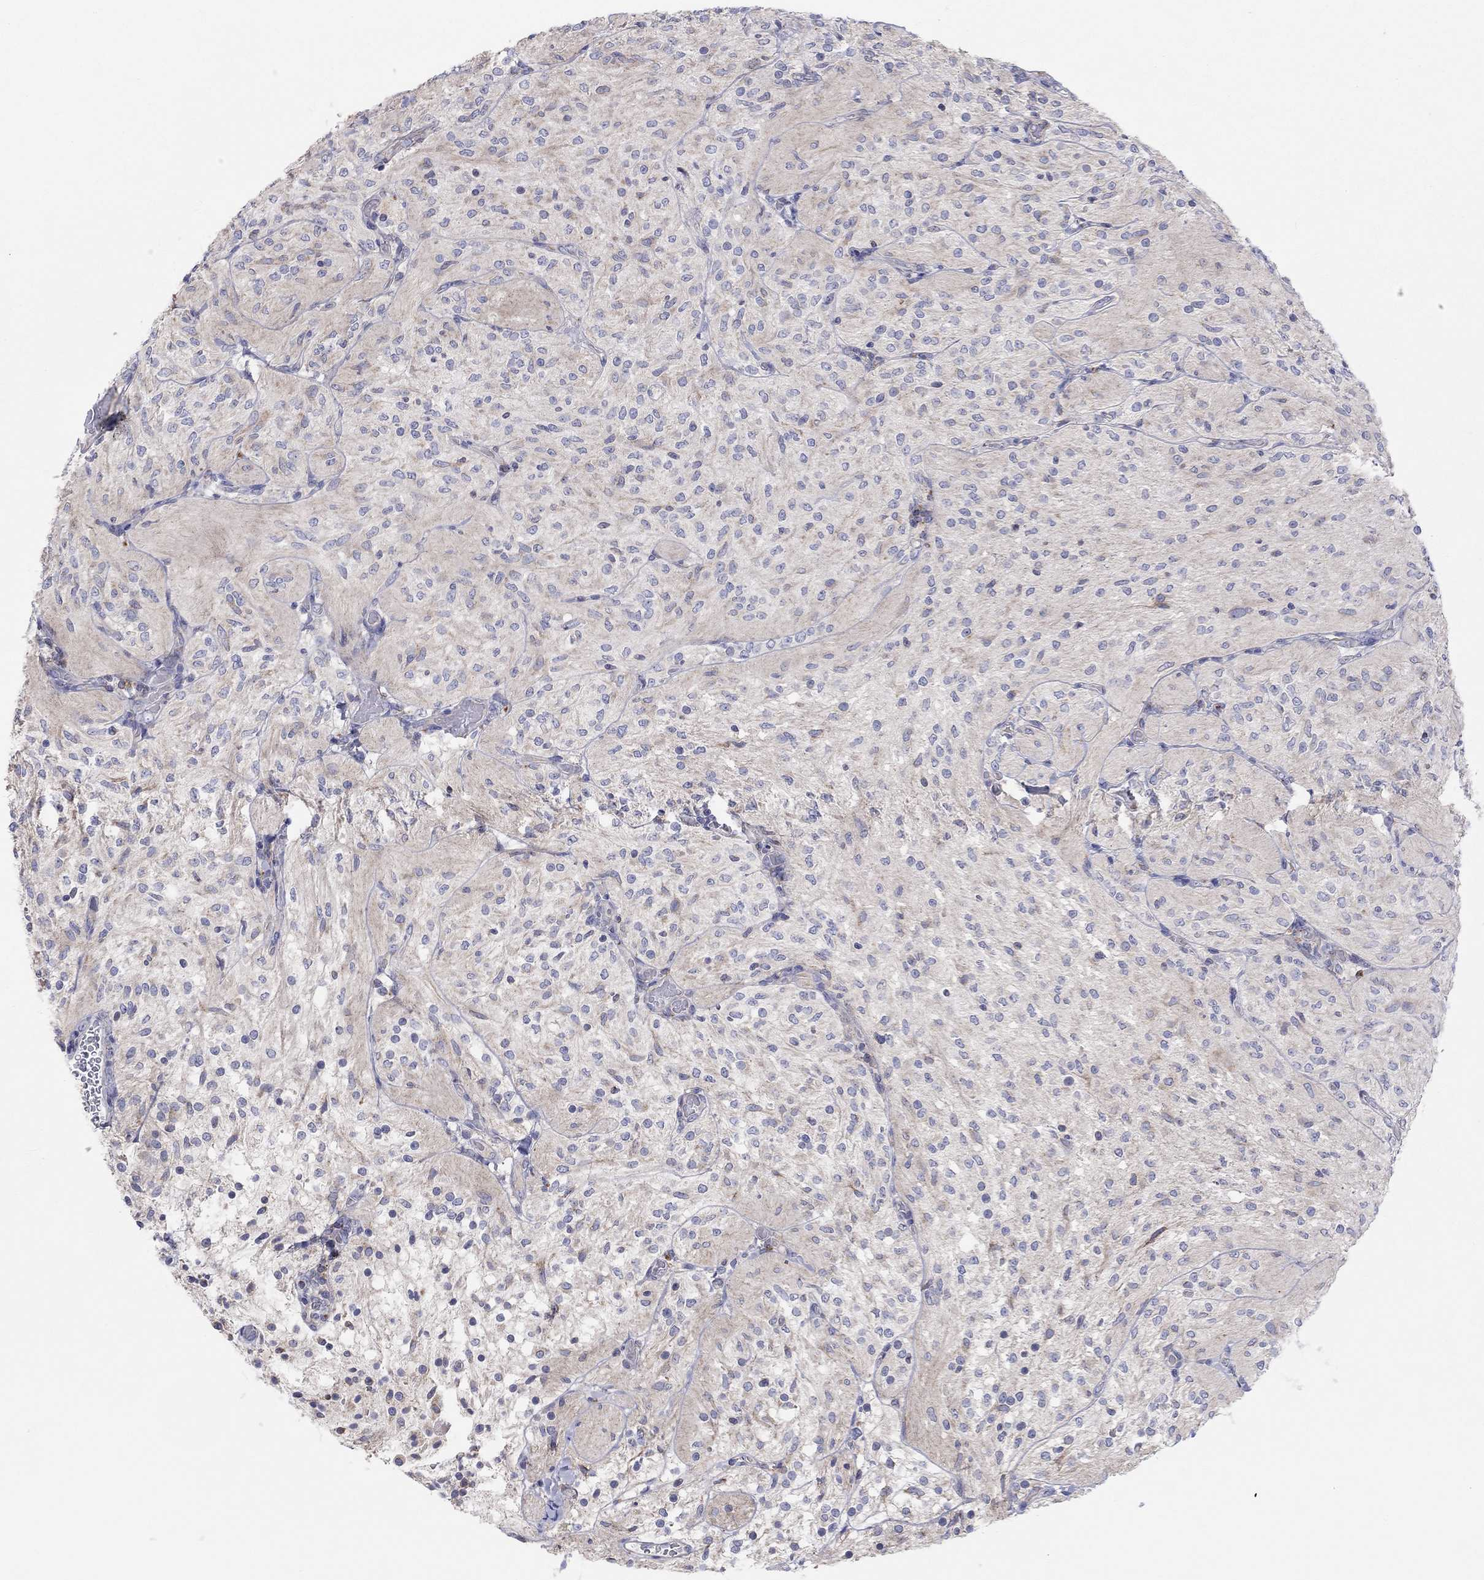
{"staining": {"intensity": "negative", "quantity": "none", "location": "none"}, "tissue": "glioma", "cell_type": "Tumor cells", "image_type": "cancer", "snomed": [{"axis": "morphology", "description": "Glioma, malignant, Low grade"}, {"axis": "topography", "description": "Brain"}], "caption": "There is no significant staining in tumor cells of malignant low-grade glioma. (DAB (3,3'-diaminobenzidine) immunohistochemistry (IHC) visualized using brightfield microscopy, high magnification).", "gene": "BCO2", "patient": {"sex": "male", "age": 3}}